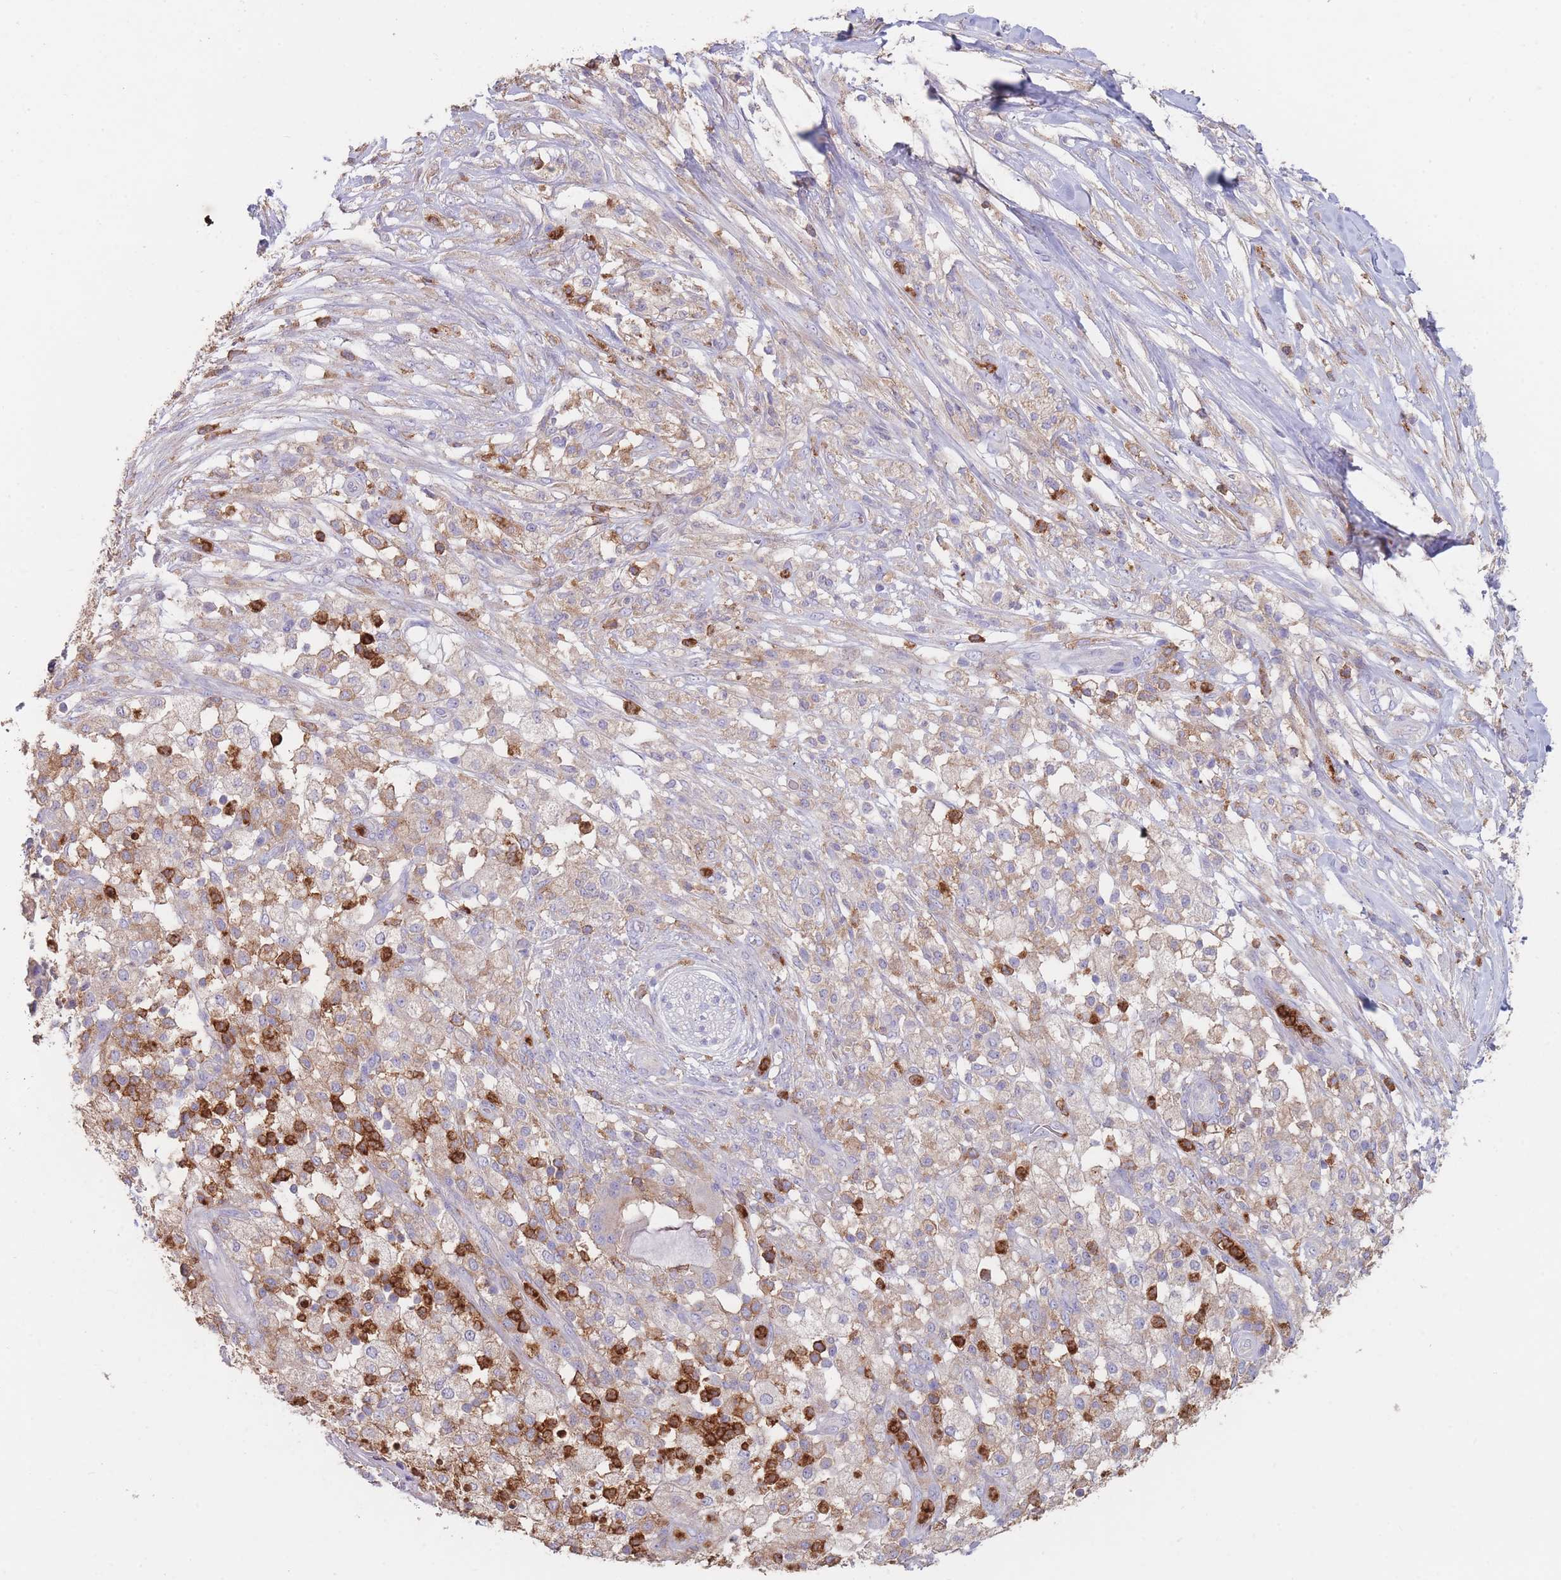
{"staining": {"intensity": "weak", "quantity": "25%-75%", "location": "cytoplasmic/membranous"}, "tissue": "pancreatic cancer", "cell_type": "Tumor cells", "image_type": "cancer", "snomed": [{"axis": "morphology", "description": "Adenocarcinoma, NOS"}, {"axis": "topography", "description": "Pancreas"}], "caption": "IHC photomicrograph of human pancreatic cancer (adenocarcinoma) stained for a protein (brown), which displays low levels of weak cytoplasmic/membranous staining in about 25%-75% of tumor cells.", "gene": "CLEC12A", "patient": {"sex": "female", "age": 72}}